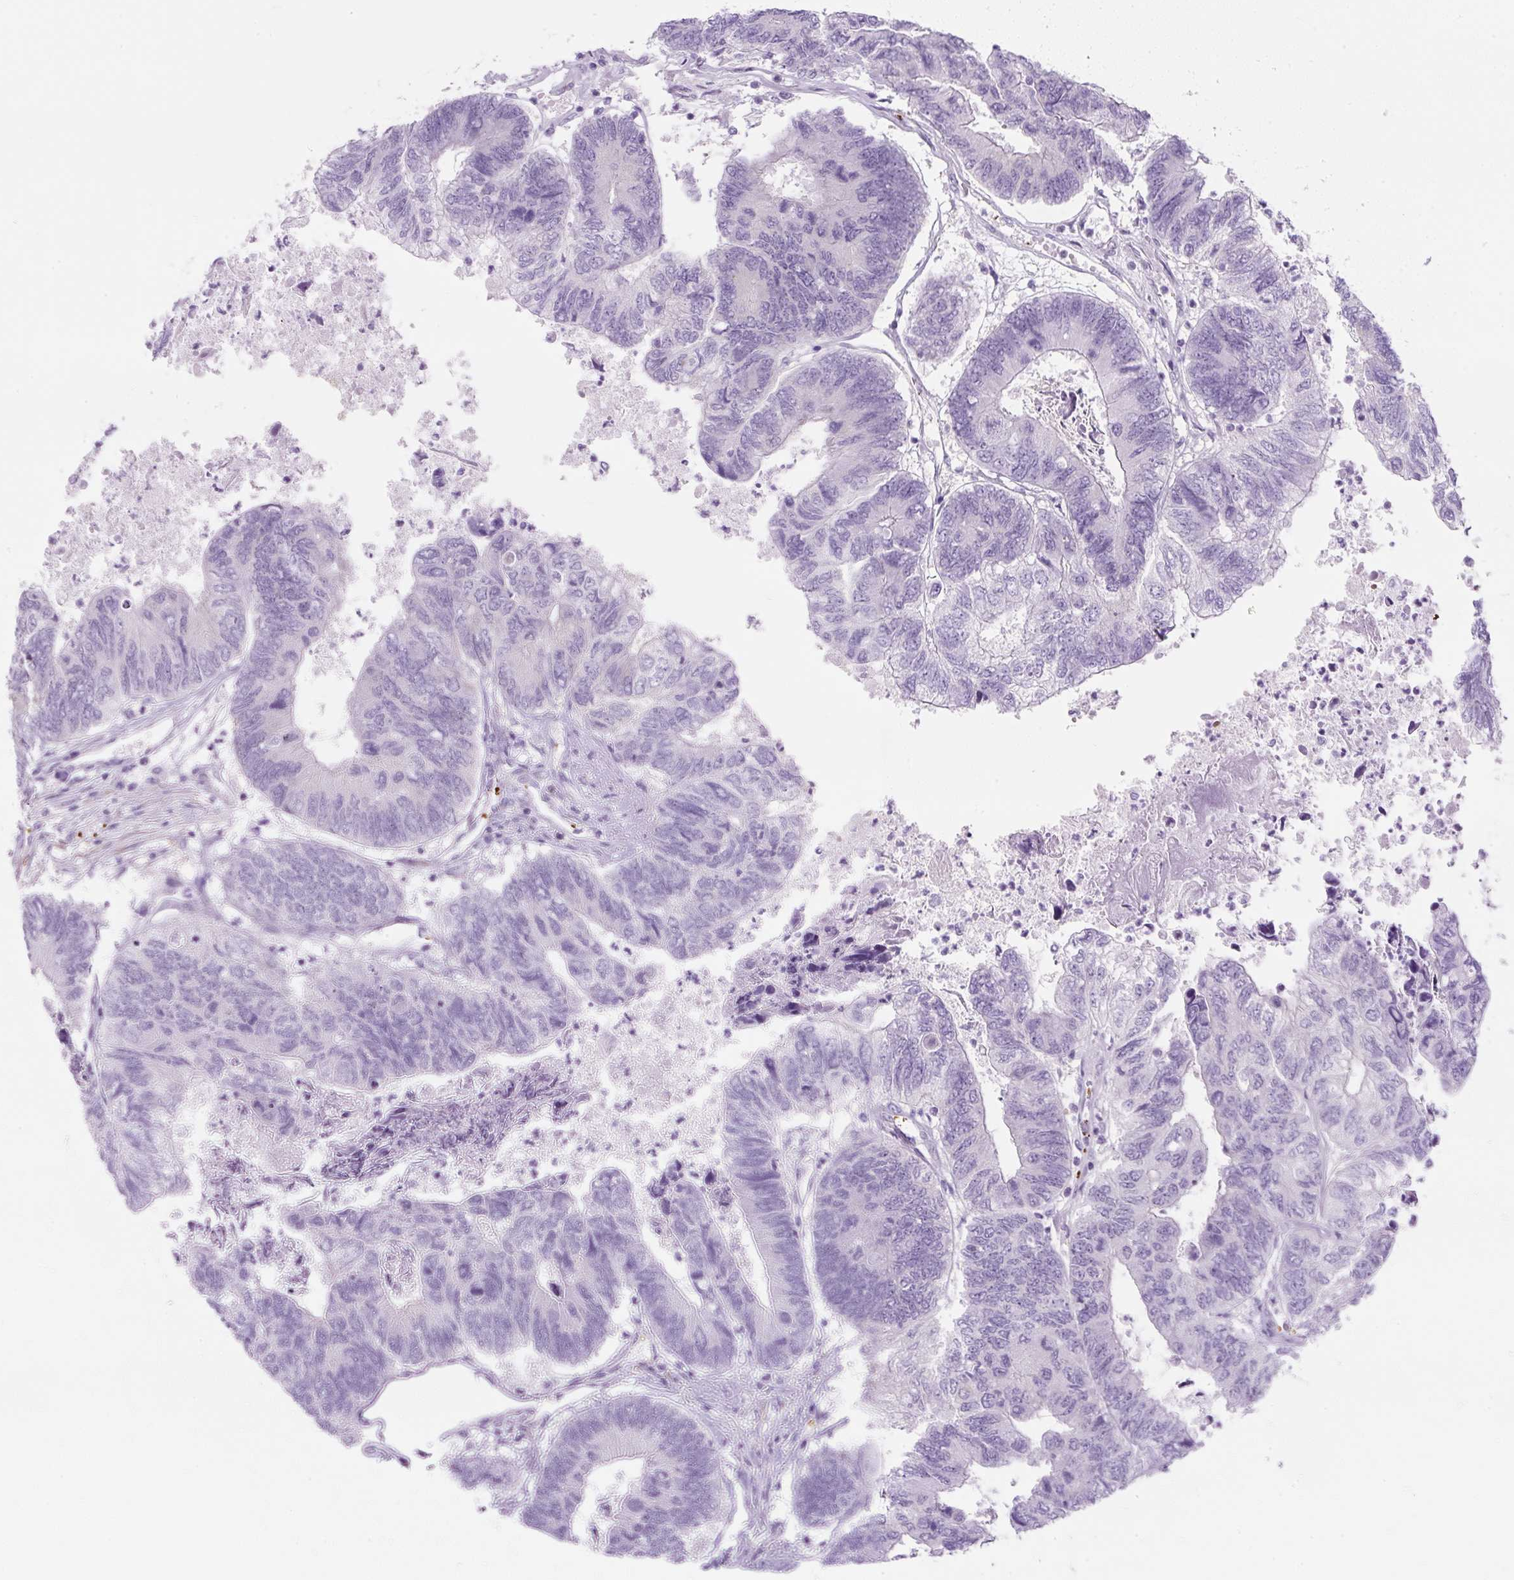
{"staining": {"intensity": "negative", "quantity": "none", "location": "none"}, "tissue": "colorectal cancer", "cell_type": "Tumor cells", "image_type": "cancer", "snomed": [{"axis": "morphology", "description": "Adenocarcinoma, NOS"}, {"axis": "topography", "description": "Colon"}], "caption": "Tumor cells show no significant expression in colorectal cancer.", "gene": "PF4V1", "patient": {"sex": "female", "age": 67}}